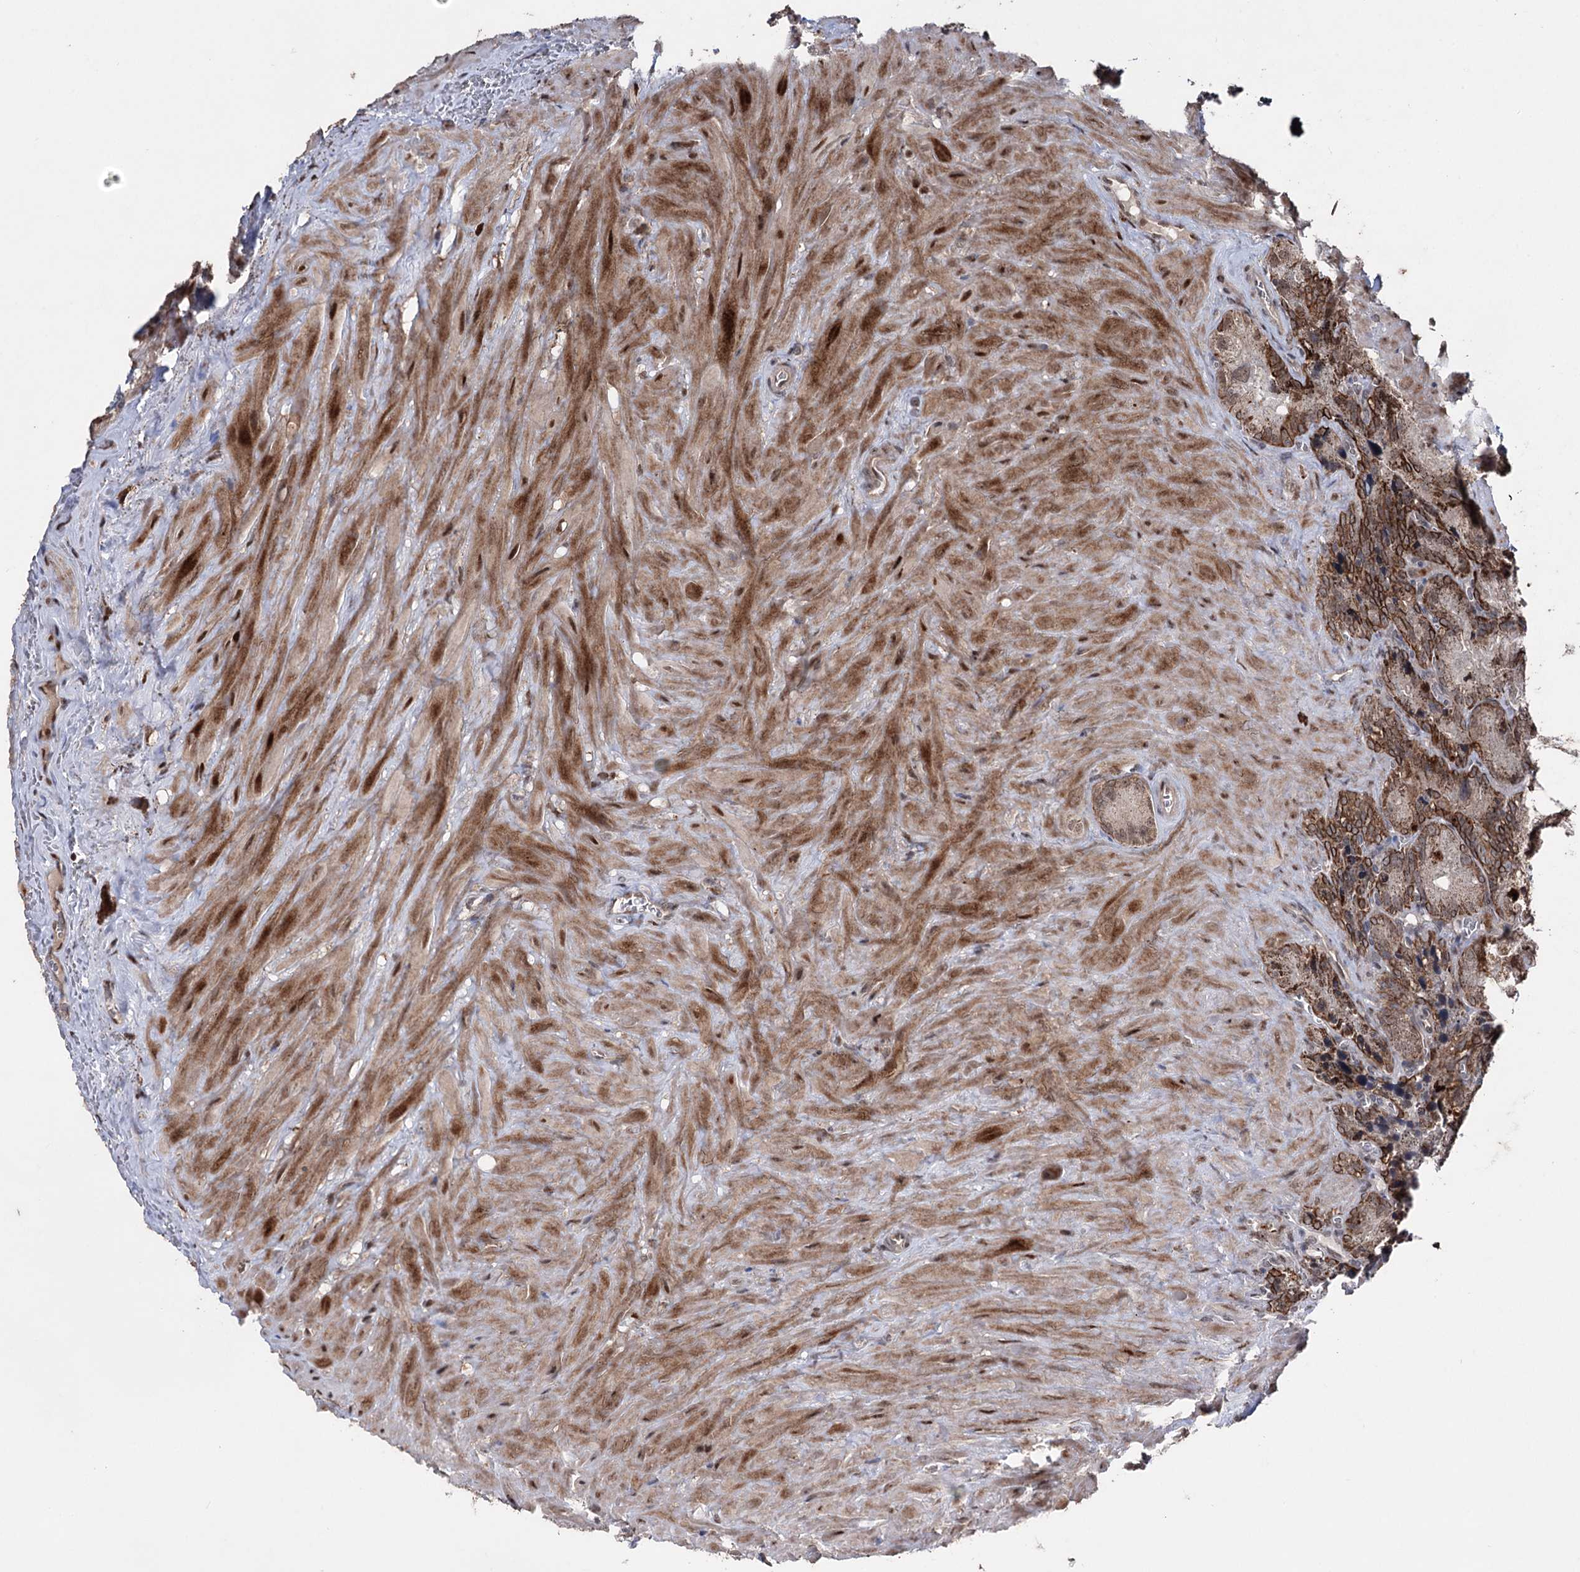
{"staining": {"intensity": "strong", "quantity": "25%-75%", "location": "cytoplasmic/membranous"}, "tissue": "seminal vesicle", "cell_type": "Glandular cells", "image_type": "normal", "snomed": [{"axis": "morphology", "description": "Normal tissue, NOS"}, {"axis": "topography", "description": "Seminal veicle"}], "caption": "Protein staining of normal seminal vesicle demonstrates strong cytoplasmic/membranous expression in approximately 25%-75% of glandular cells.", "gene": "CPNE8", "patient": {"sex": "male", "age": 62}}